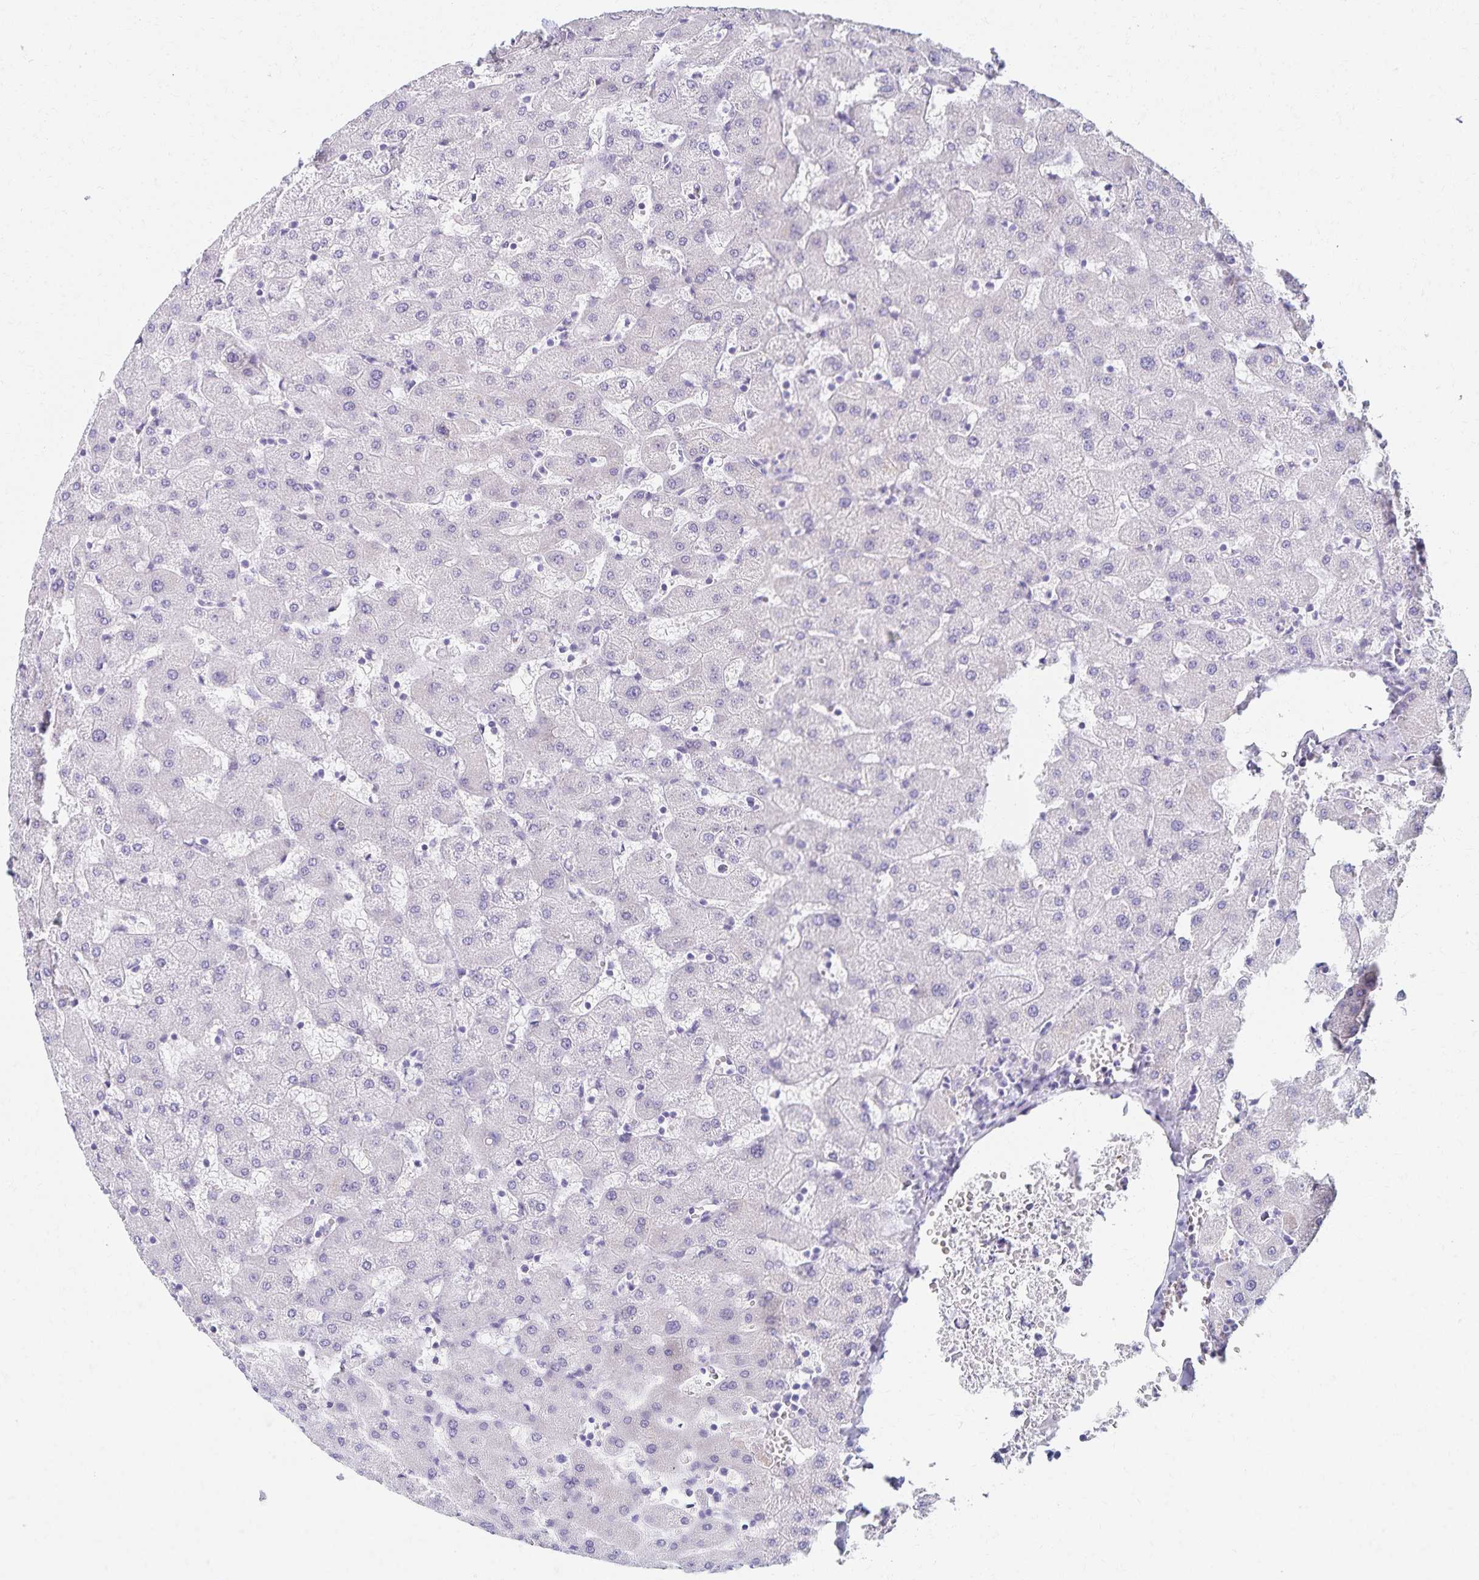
{"staining": {"intensity": "negative", "quantity": "none", "location": "none"}, "tissue": "liver", "cell_type": "Cholangiocytes", "image_type": "normal", "snomed": [{"axis": "morphology", "description": "Normal tissue, NOS"}, {"axis": "topography", "description": "Liver"}], "caption": "Liver stained for a protein using IHC demonstrates no positivity cholangiocytes.", "gene": "C2orf50", "patient": {"sex": "female", "age": 63}}